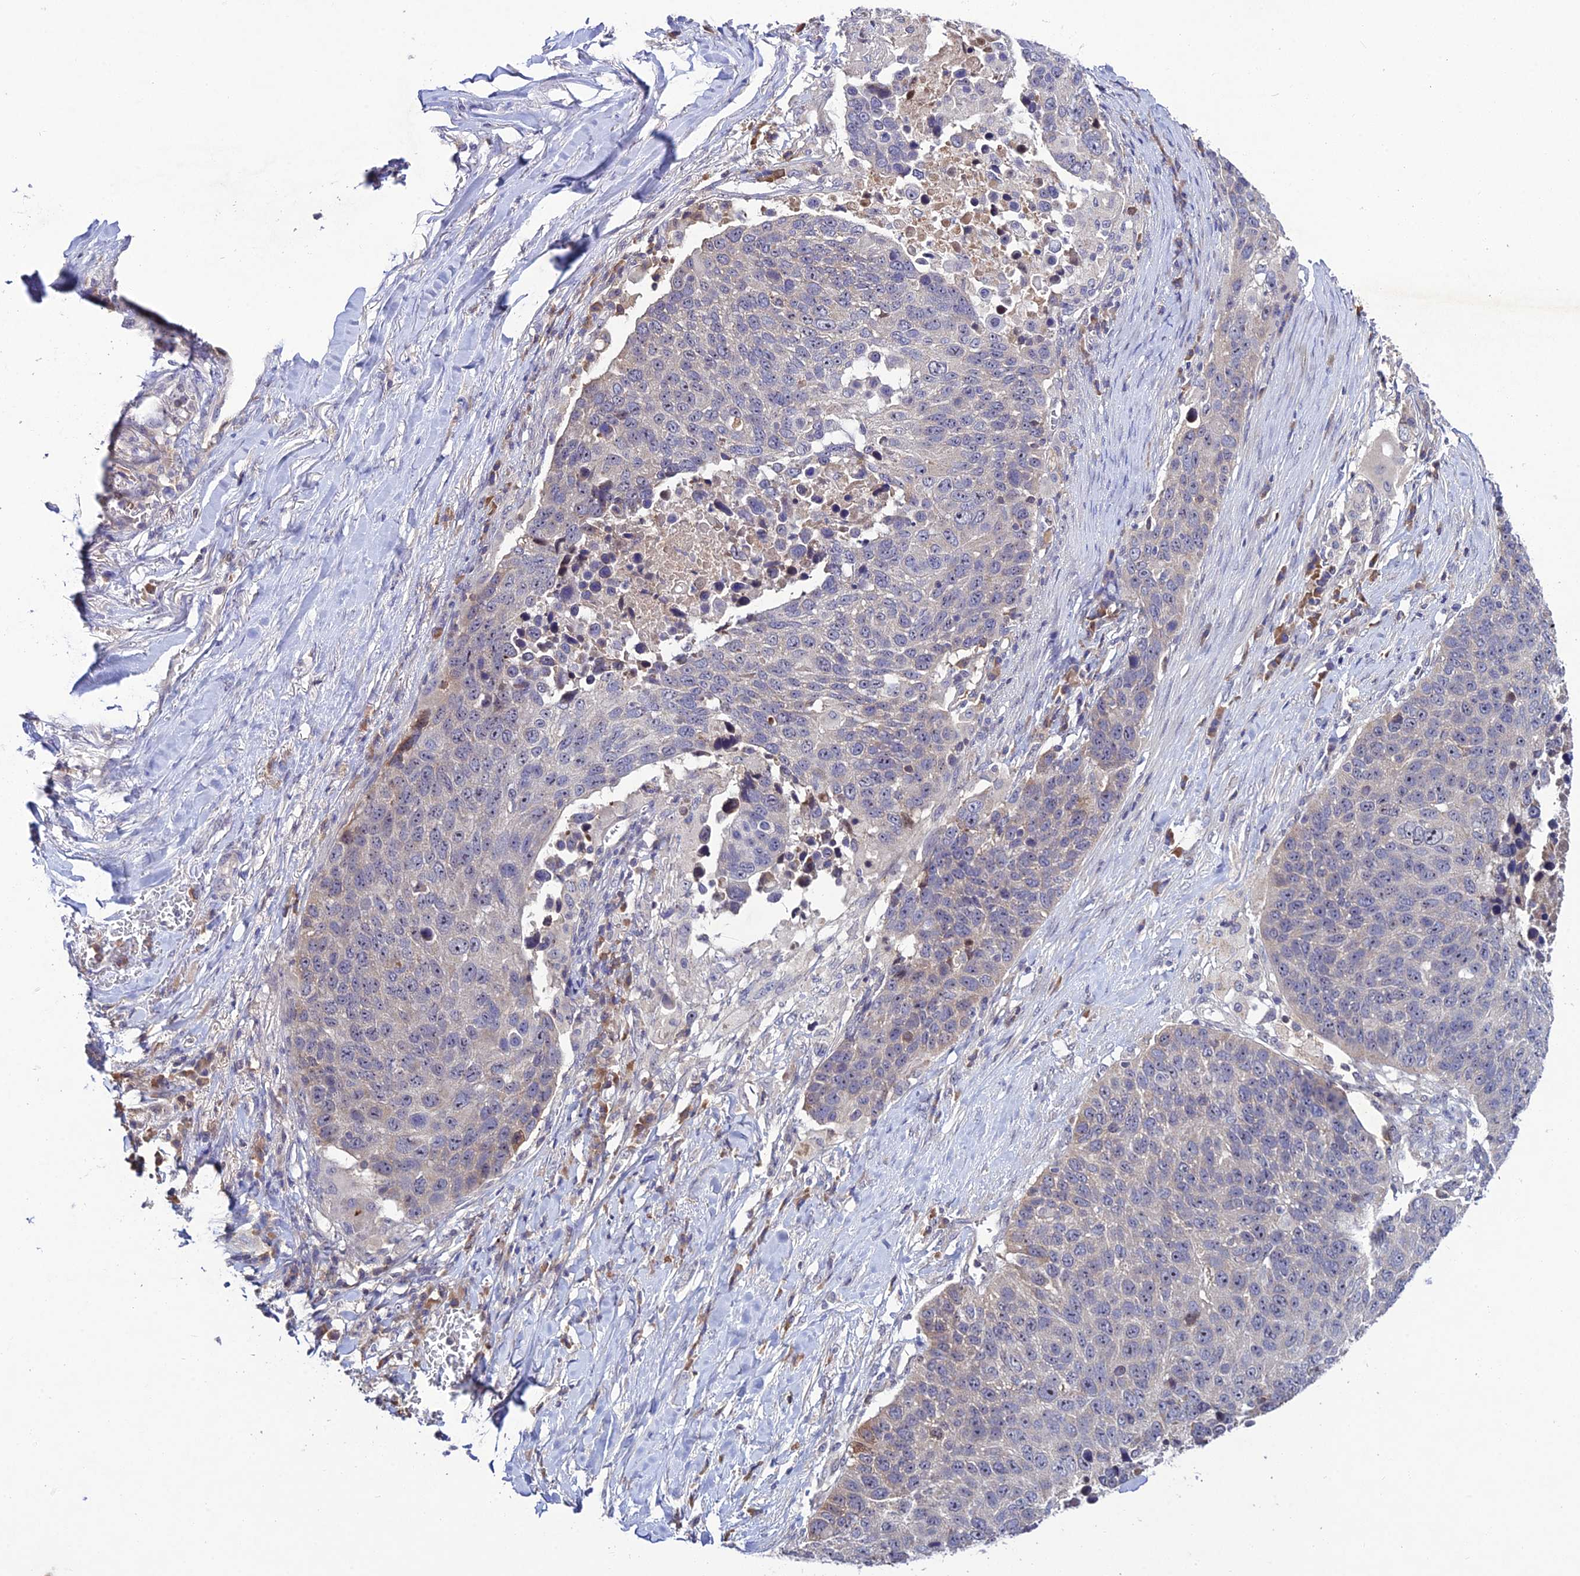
{"staining": {"intensity": "negative", "quantity": "none", "location": "none"}, "tissue": "lung cancer", "cell_type": "Tumor cells", "image_type": "cancer", "snomed": [{"axis": "morphology", "description": "Normal tissue, NOS"}, {"axis": "morphology", "description": "Squamous cell carcinoma, NOS"}, {"axis": "topography", "description": "Lymph node"}, {"axis": "topography", "description": "Lung"}], "caption": "Image shows no protein staining in tumor cells of lung cancer (squamous cell carcinoma) tissue. (DAB immunohistochemistry, high magnification).", "gene": "CHST5", "patient": {"sex": "male", "age": 66}}